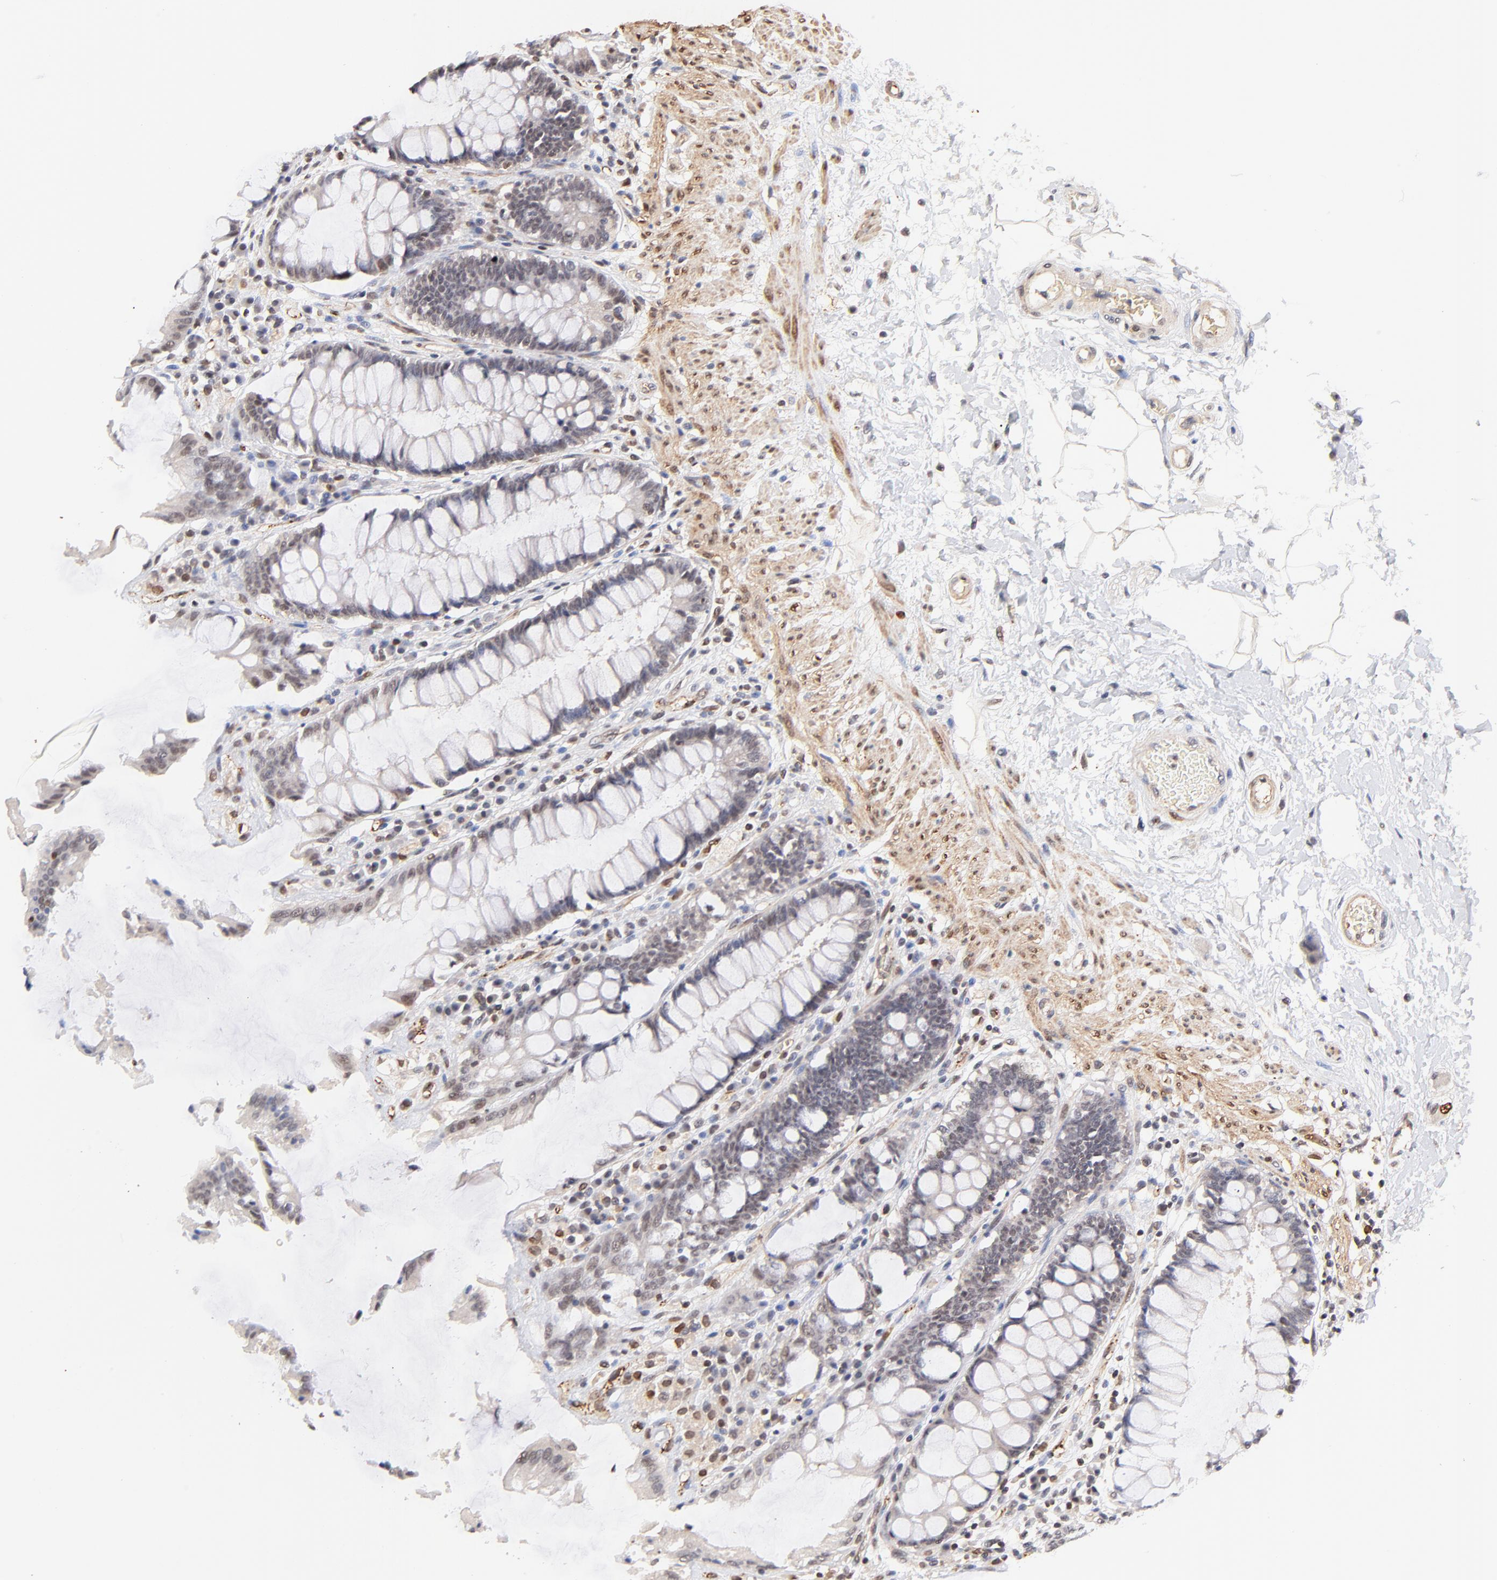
{"staining": {"intensity": "weak", "quantity": "<25%", "location": "nuclear"}, "tissue": "rectum", "cell_type": "Glandular cells", "image_type": "normal", "snomed": [{"axis": "morphology", "description": "Normal tissue, NOS"}, {"axis": "topography", "description": "Rectum"}], "caption": "Glandular cells are negative for protein expression in normal human rectum. (Immunohistochemistry, brightfield microscopy, high magnification).", "gene": "ZFP92", "patient": {"sex": "female", "age": 46}}